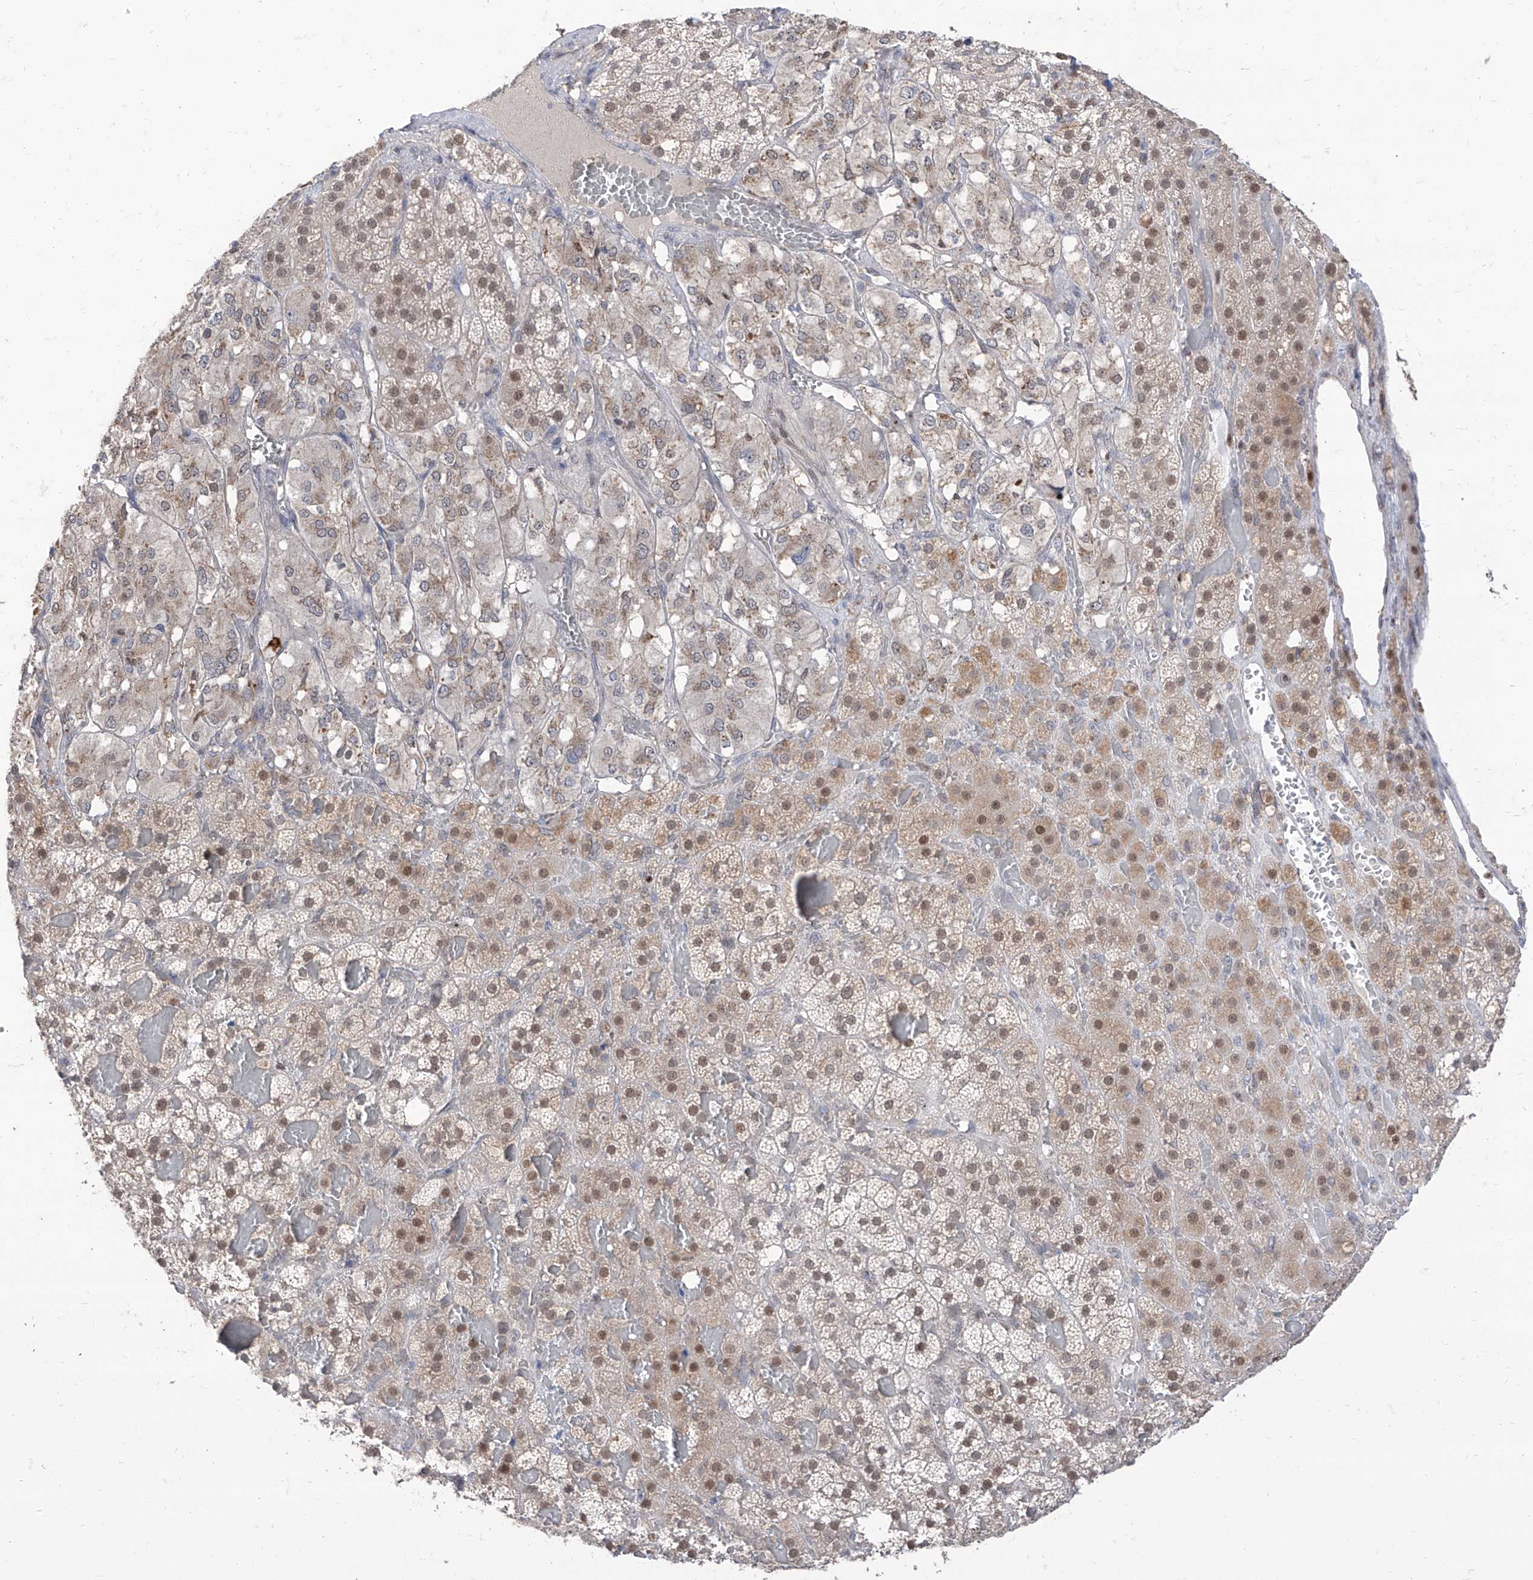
{"staining": {"intensity": "moderate", "quantity": "25%-75%", "location": "cytoplasmic/membranous,nuclear"}, "tissue": "adrenal gland", "cell_type": "Glandular cells", "image_type": "normal", "snomed": [{"axis": "morphology", "description": "Normal tissue, NOS"}, {"axis": "topography", "description": "Adrenal gland"}], "caption": "Immunohistochemical staining of normal human adrenal gland exhibits moderate cytoplasmic/membranous,nuclear protein staining in about 25%-75% of glandular cells. The protein of interest is shown in brown color, while the nuclei are stained blue.", "gene": "BROX", "patient": {"sex": "female", "age": 59}}